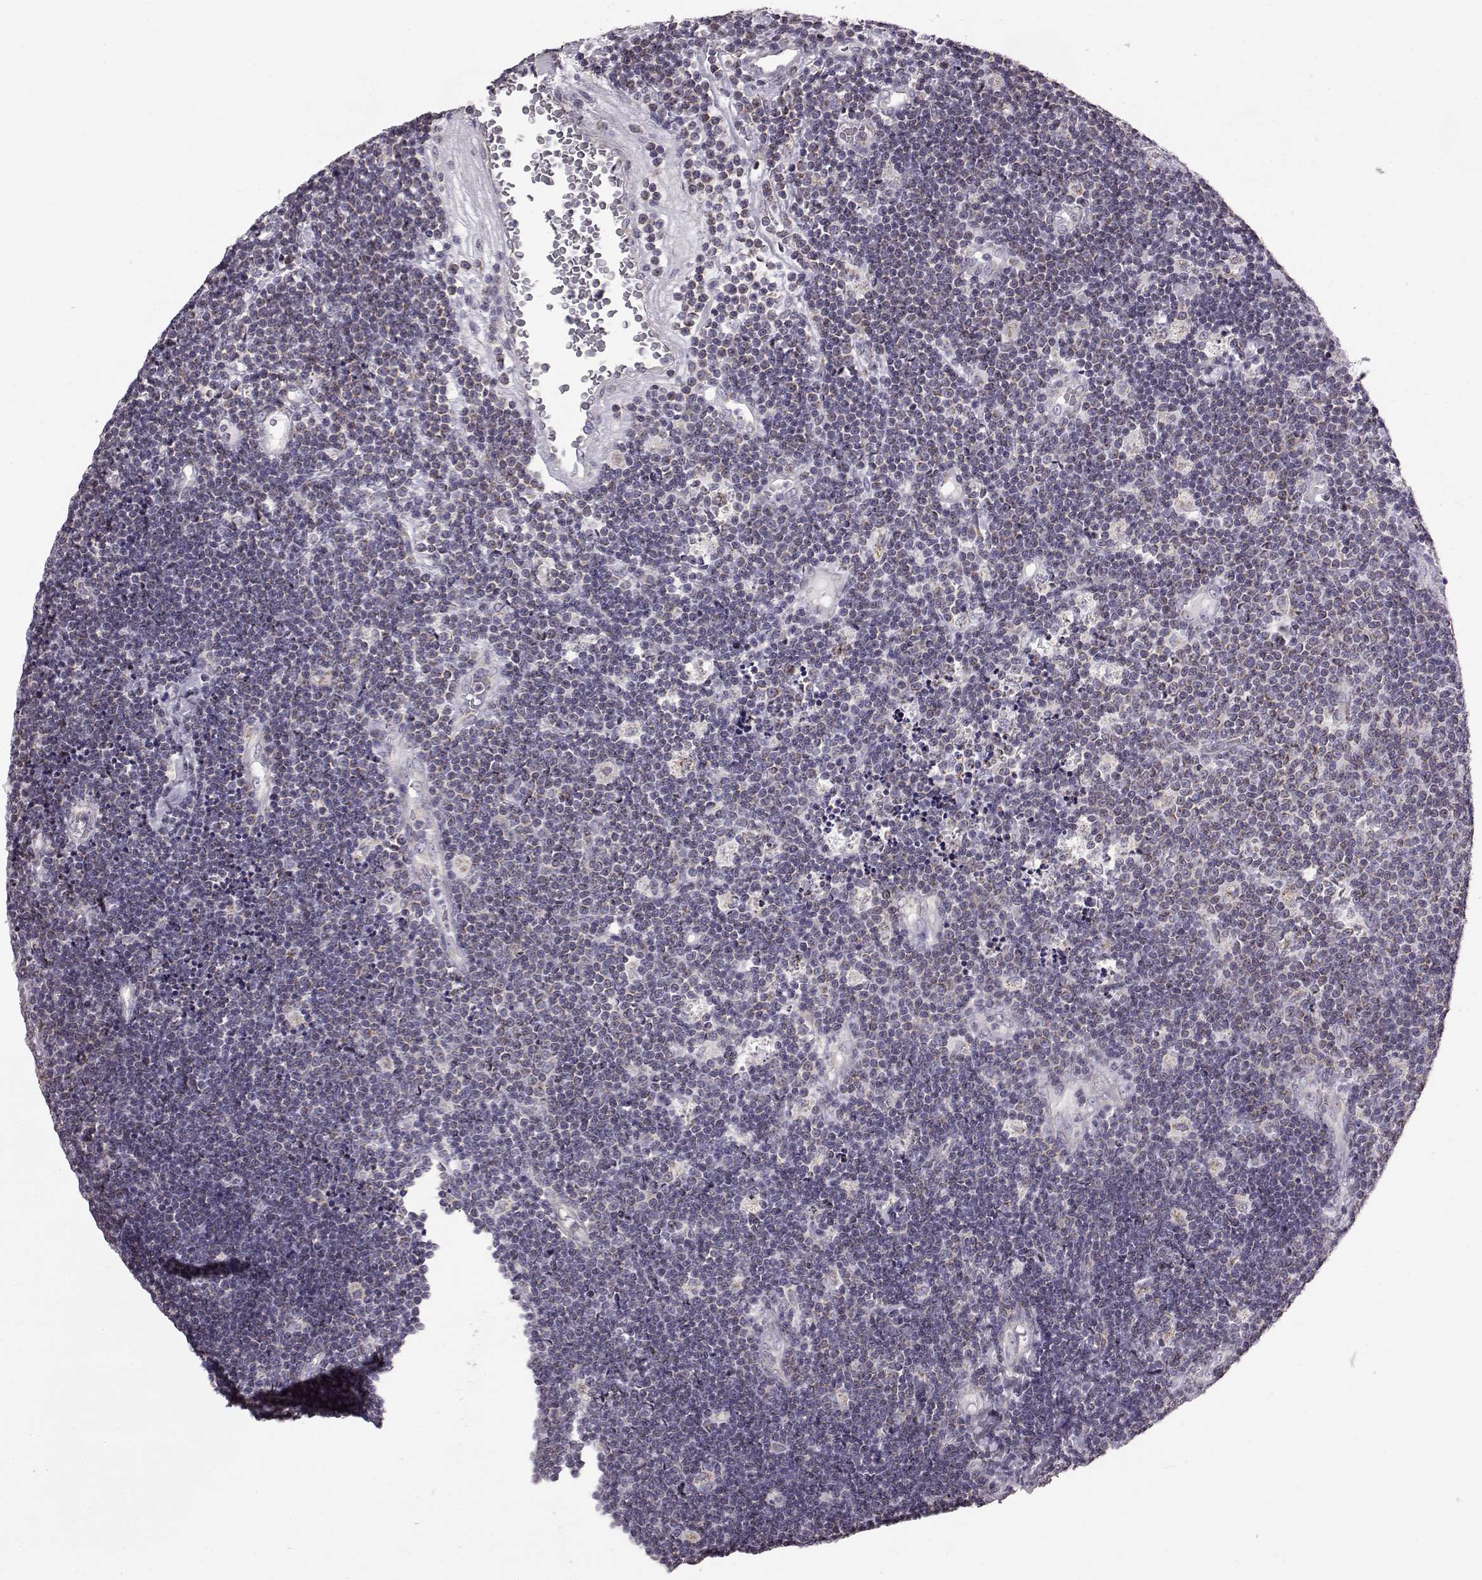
{"staining": {"intensity": "negative", "quantity": "none", "location": "none"}, "tissue": "lymphoma", "cell_type": "Tumor cells", "image_type": "cancer", "snomed": [{"axis": "morphology", "description": "Malignant lymphoma, non-Hodgkin's type, Low grade"}, {"axis": "topography", "description": "Brain"}], "caption": "Immunohistochemical staining of human lymphoma reveals no significant staining in tumor cells. The staining was performed using DAB (3,3'-diaminobenzidine) to visualize the protein expression in brown, while the nuclei were stained in blue with hematoxylin (Magnification: 20x).", "gene": "FAM8A1", "patient": {"sex": "female", "age": 66}}